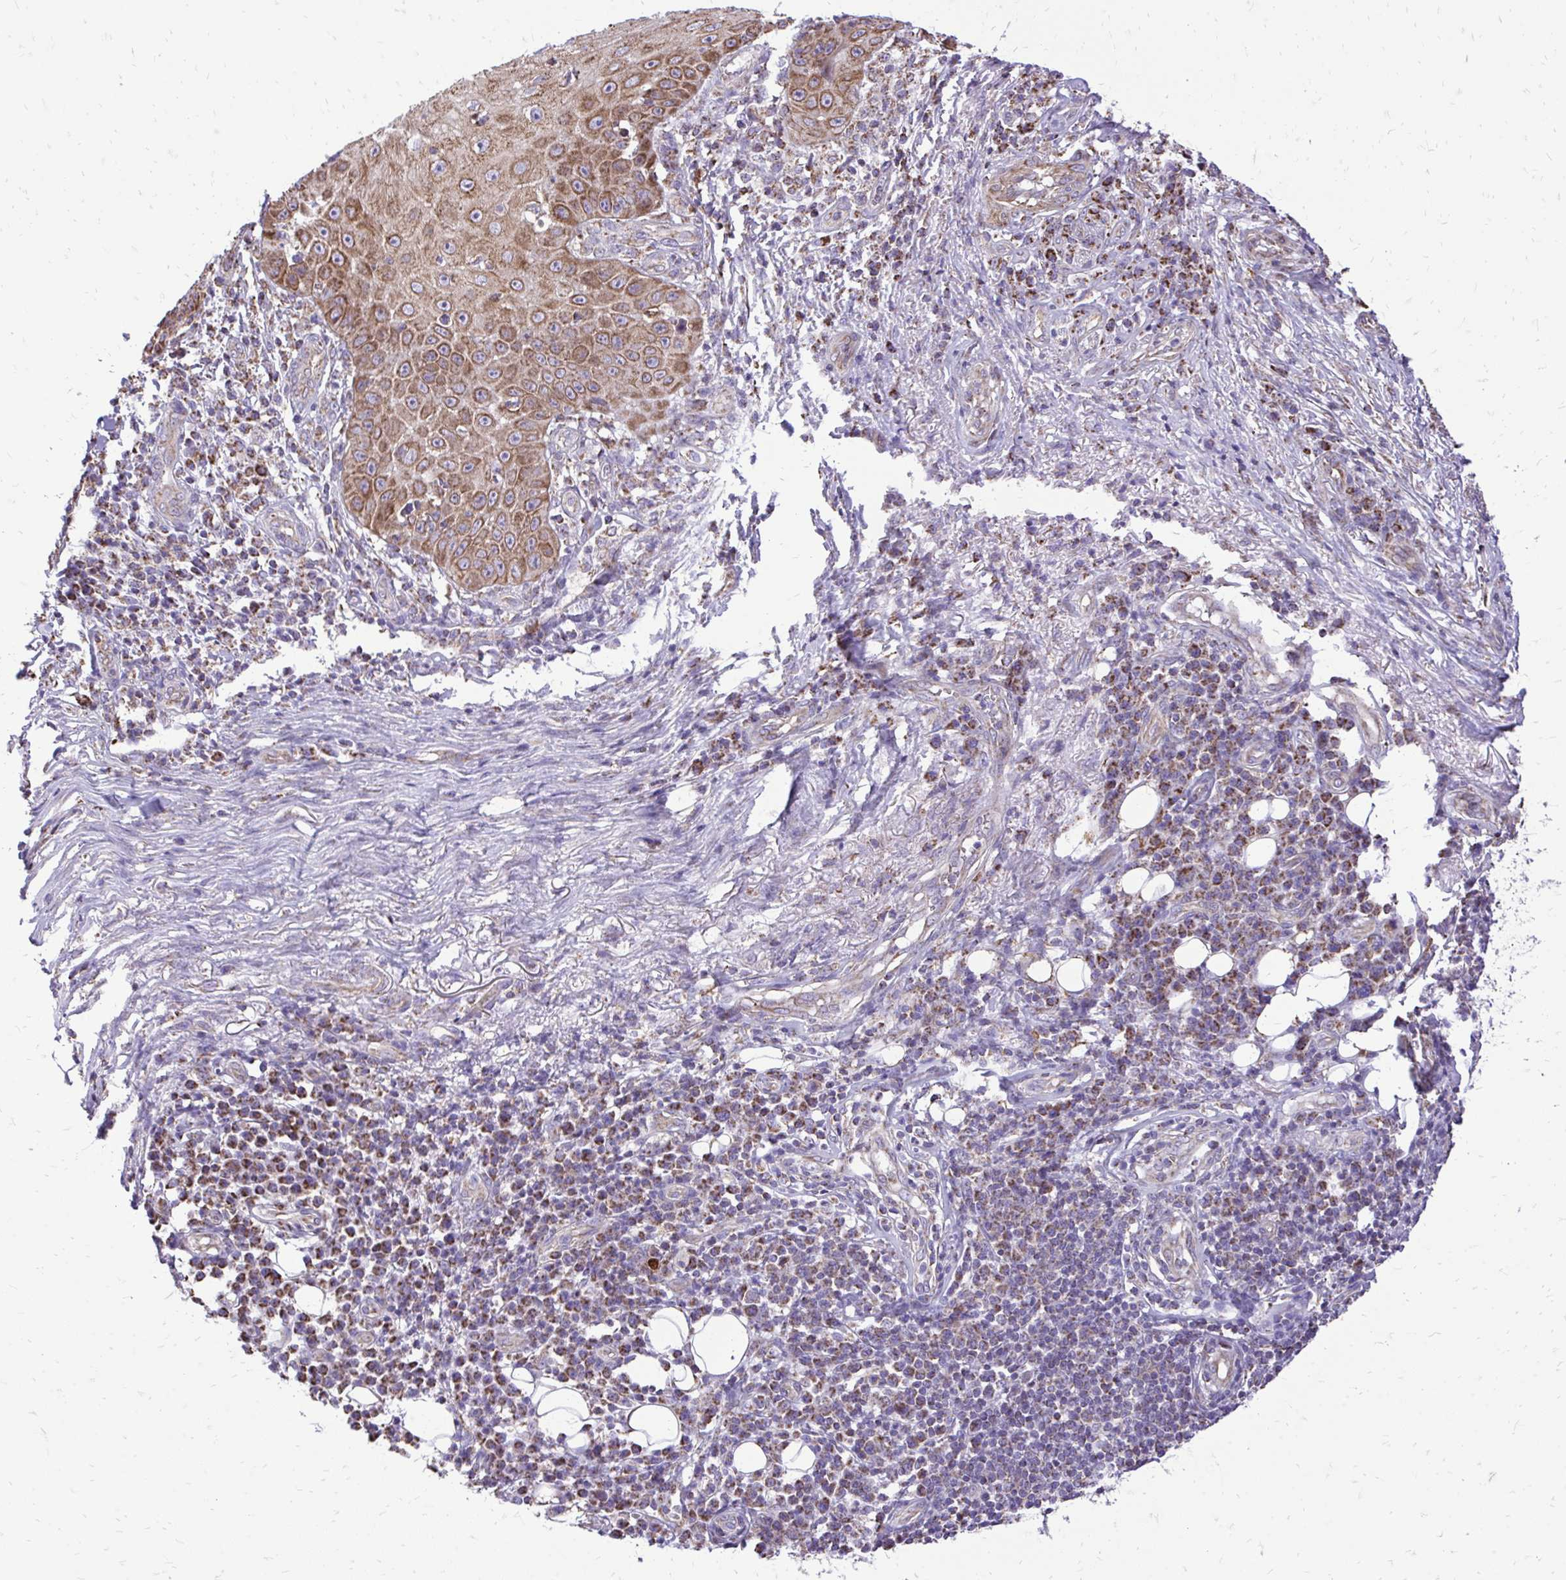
{"staining": {"intensity": "moderate", "quantity": ">75%", "location": "cytoplasmic/membranous"}, "tissue": "skin cancer", "cell_type": "Tumor cells", "image_type": "cancer", "snomed": [{"axis": "morphology", "description": "Squamous cell carcinoma, NOS"}, {"axis": "topography", "description": "Skin"}], "caption": "Human skin cancer (squamous cell carcinoma) stained for a protein (brown) exhibits moderate cytoplasmic/membranous positive expression in about >75% of tumor cells.", "gene": "UBE2C", "patient": {"sex": "male", "age": 70}}